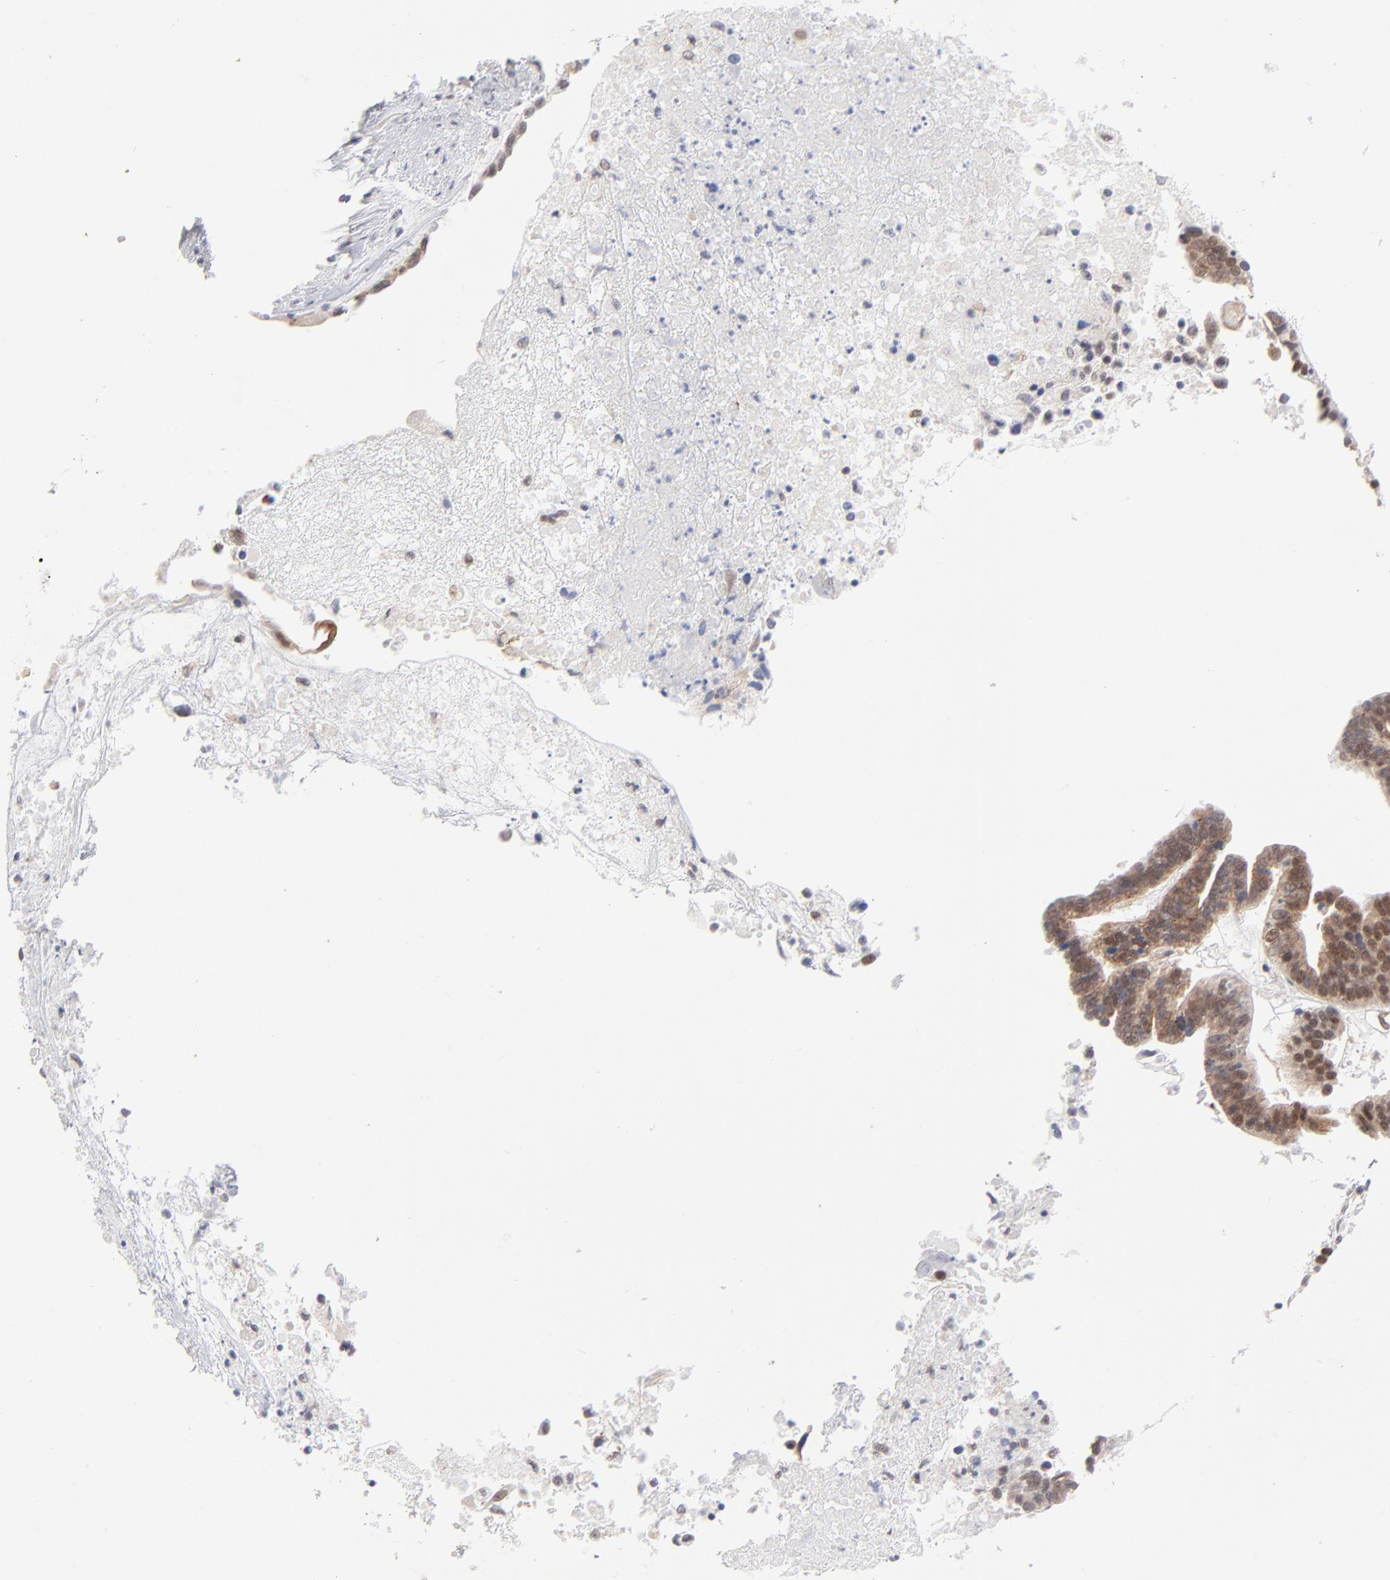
{"staining": {"intensity": "moderate", "quantity": ">75%", "location": "cytoplasmic/membranous,nuclear"}, "tissue": "ovarian cancer", "cell_type": "Tumor cells", "image_type": "cancer", "snomed": [{"axis": "morphology", "description": "Carcinoma, endometroid"}, {"axis": "morphology", "description": "Cystadenocarcinoma, serous, NOS"}, {"axis": "topography", "description": "Ovary"}], "caption": "Ovarian cancer (endometroid carcinoma) tissue demonstrates moderate cytoplasmic/membranous and nuclear expression in approximately >75% of tumor cells", "gene": "NBN", "patient": {"sex": "female", "age": 45}}